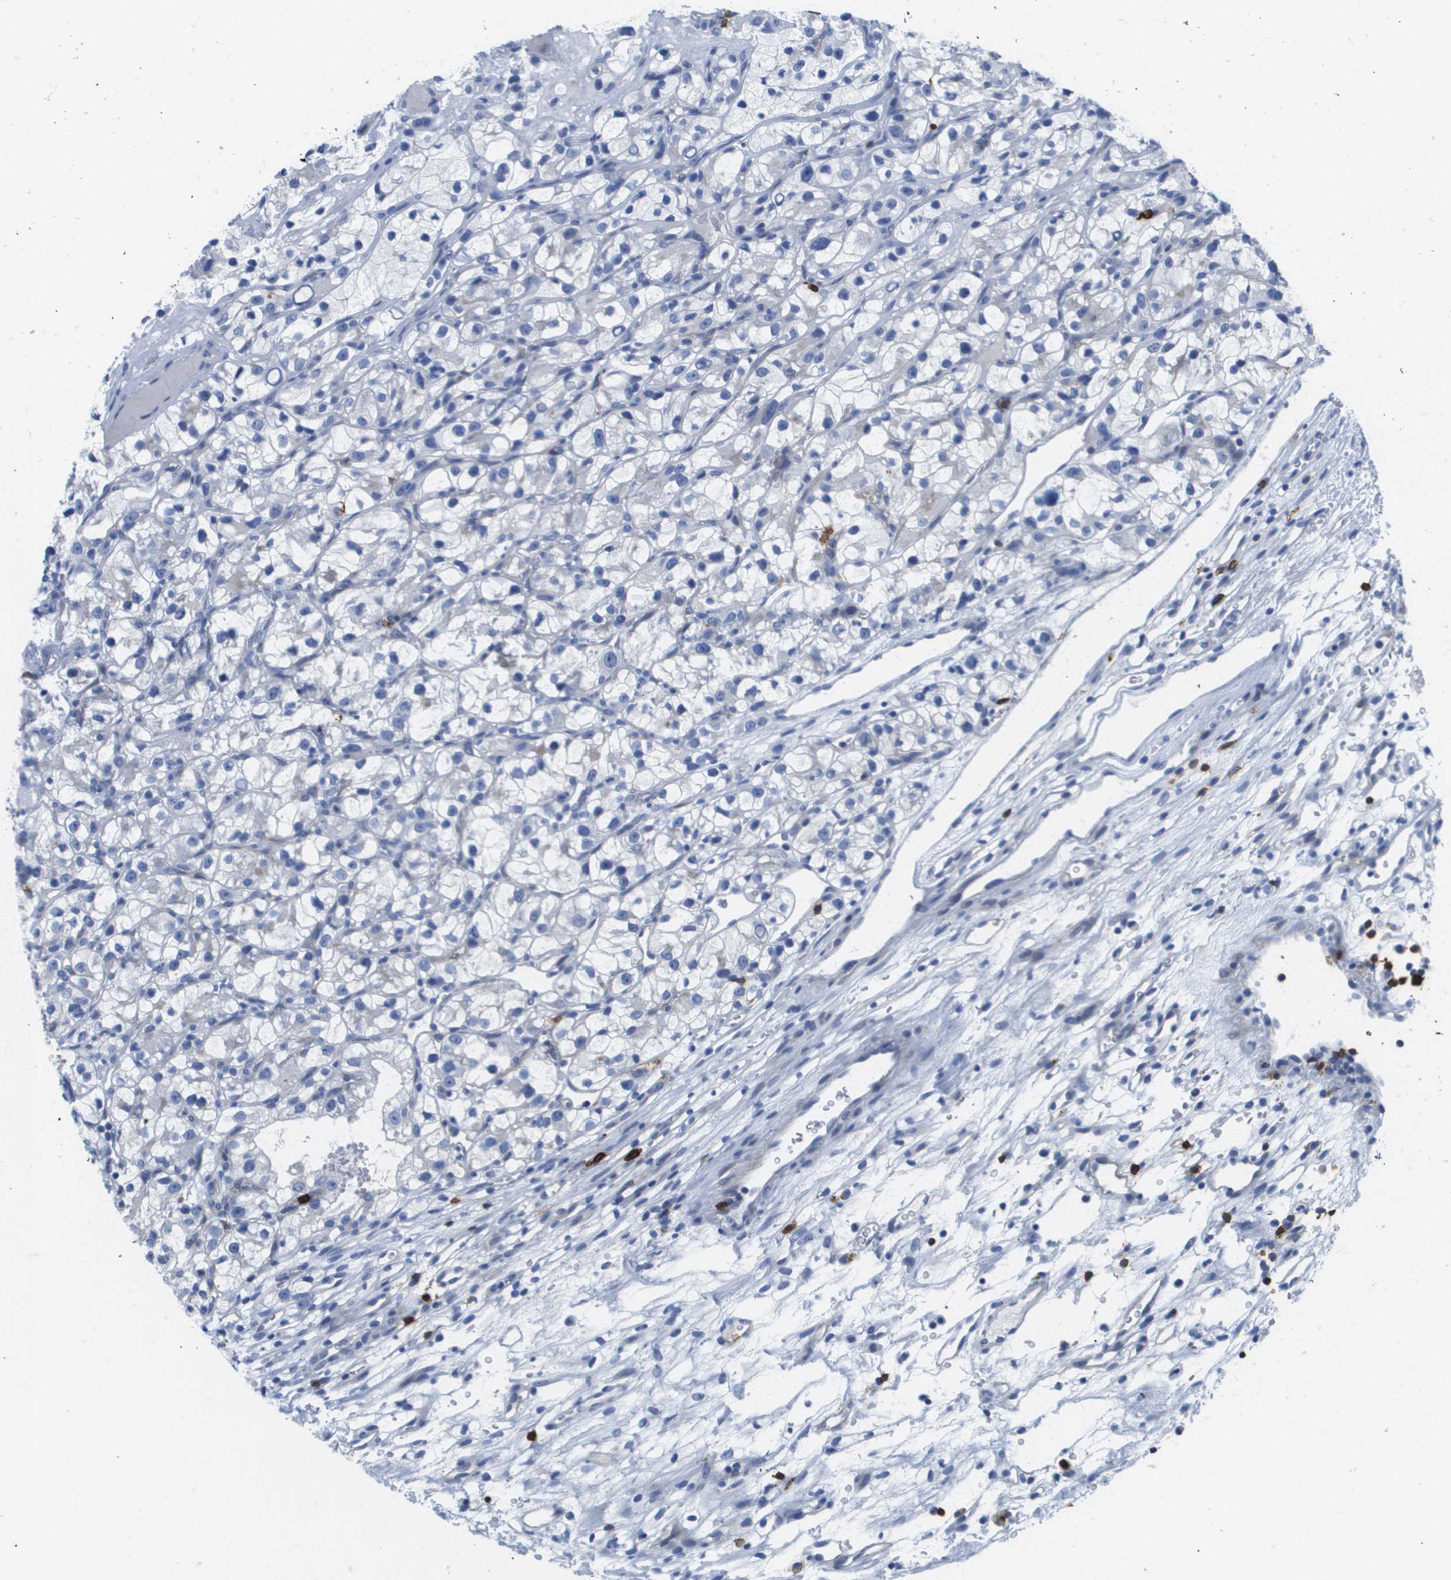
{"staining": {"intensity": "negative", "quantity": "none", "location": "none"}, "tissue": "renal cancer", "cell_type": "Tumor cells", "image_type": "cancer", "snomed": [{"axis": "morphology", "description": "Adenocarcinoma, NOS"}, {"axis": "topography", "description": "Kidney"}], "caption": "An immunohistochemistry micrograph of adenocarcinoma (renal) is shown. There is no staining in tumor cells of adenocarcinoma (renal).", "gene": "MS4A1", "patient": {"sex": "female", "age": 57}}